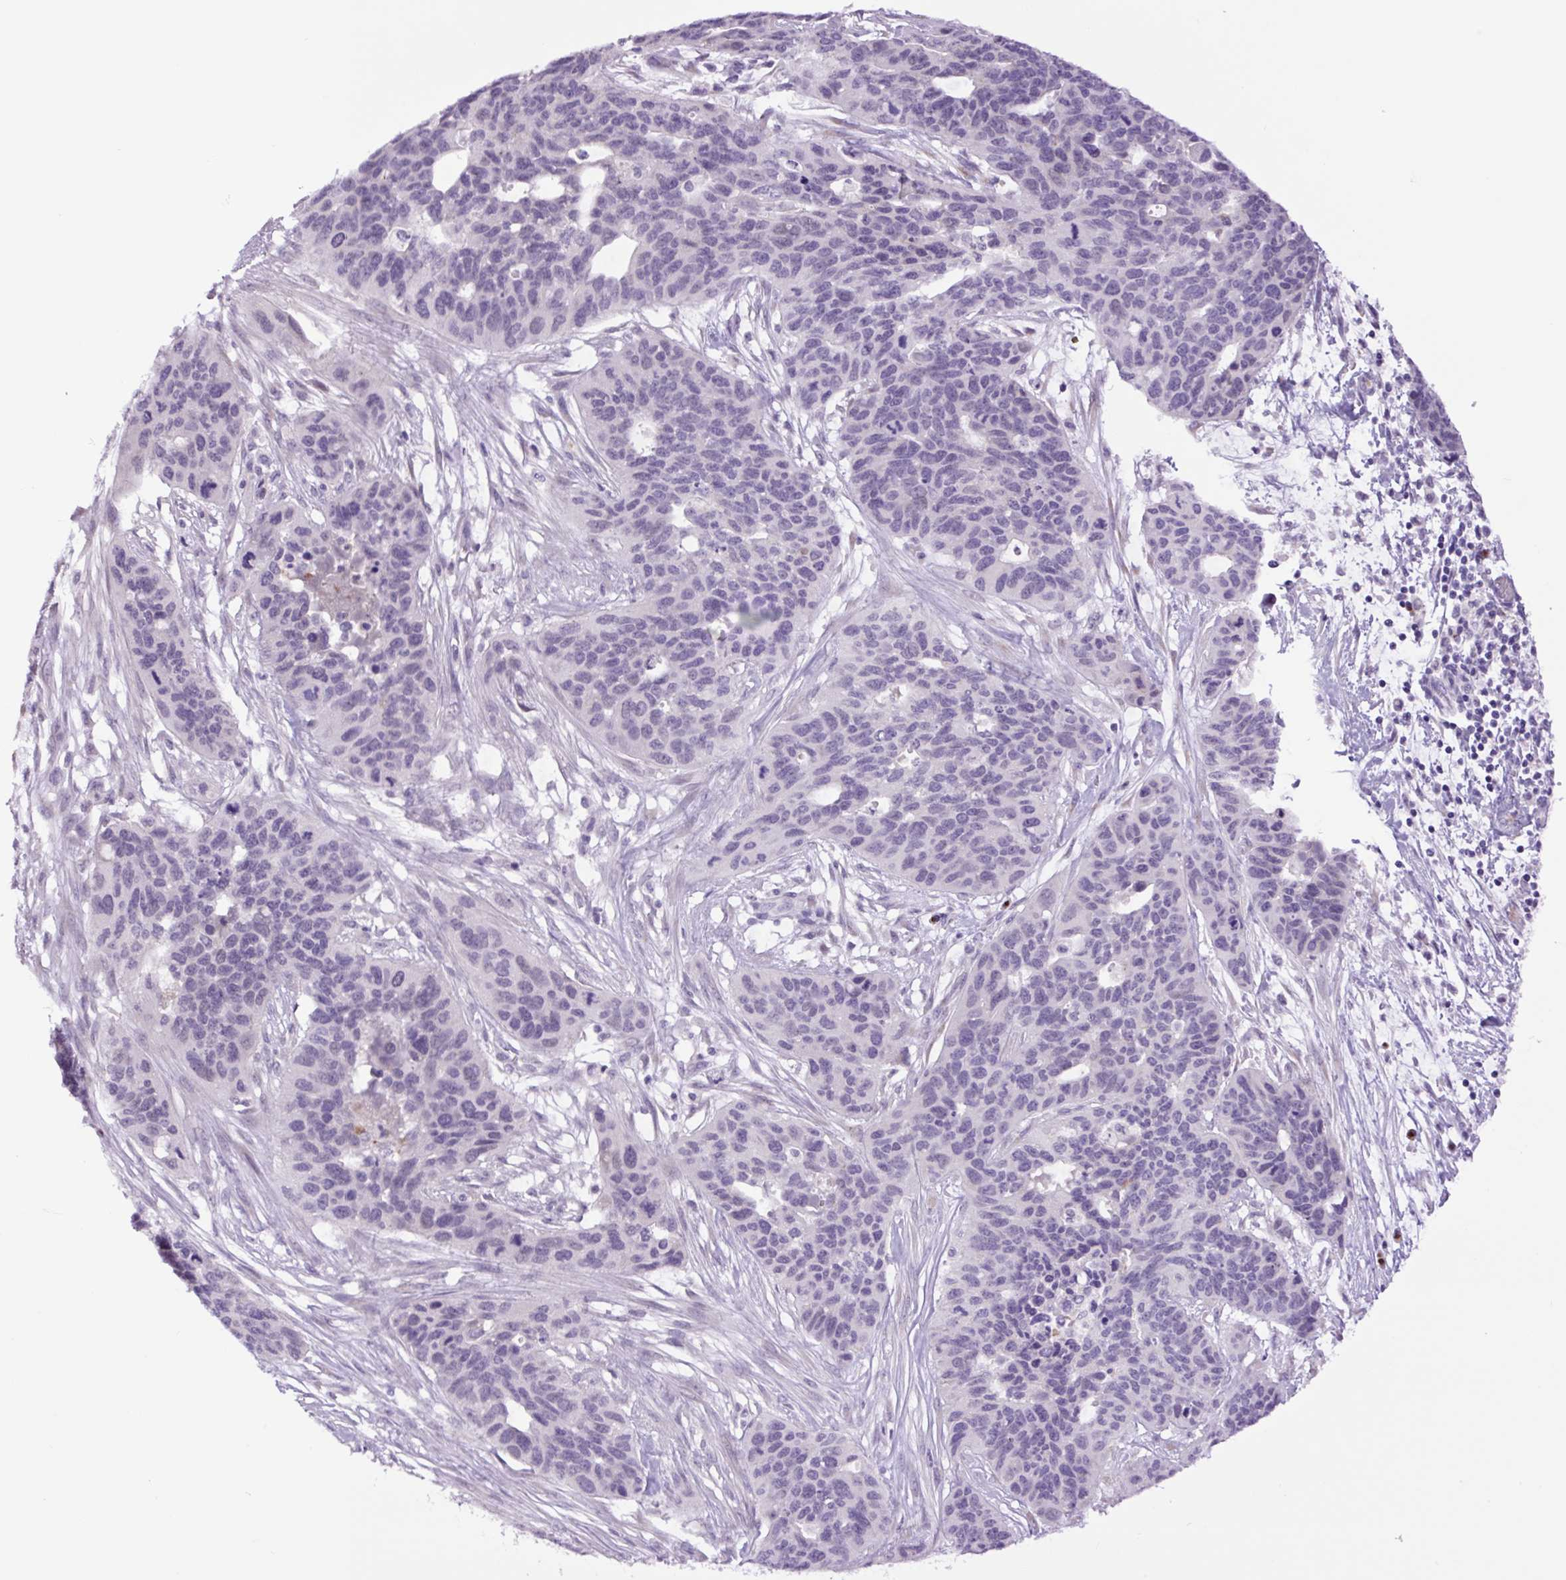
{"staining": {"intensity": "negative", "quantity": "none", "location": "none"}, "tissue": "ovarian cancer", "cell_type": "Tumor cells", "image_type": "cancer", "snomed": [{"axis": "morphology", "description": "Cystadenocarcinoma, serous, NOS"}, {"axis": "topography", "description": "Ovary"}], "caption": "The image displays no staining of tumor cells in ovarian serous cystadenocarcinoma. (Immunohistochemistry (ihc), brightfield microscopy, high magnification).", "gene": "MFSD3", "patient": {"sex": "female", "age": 64}}